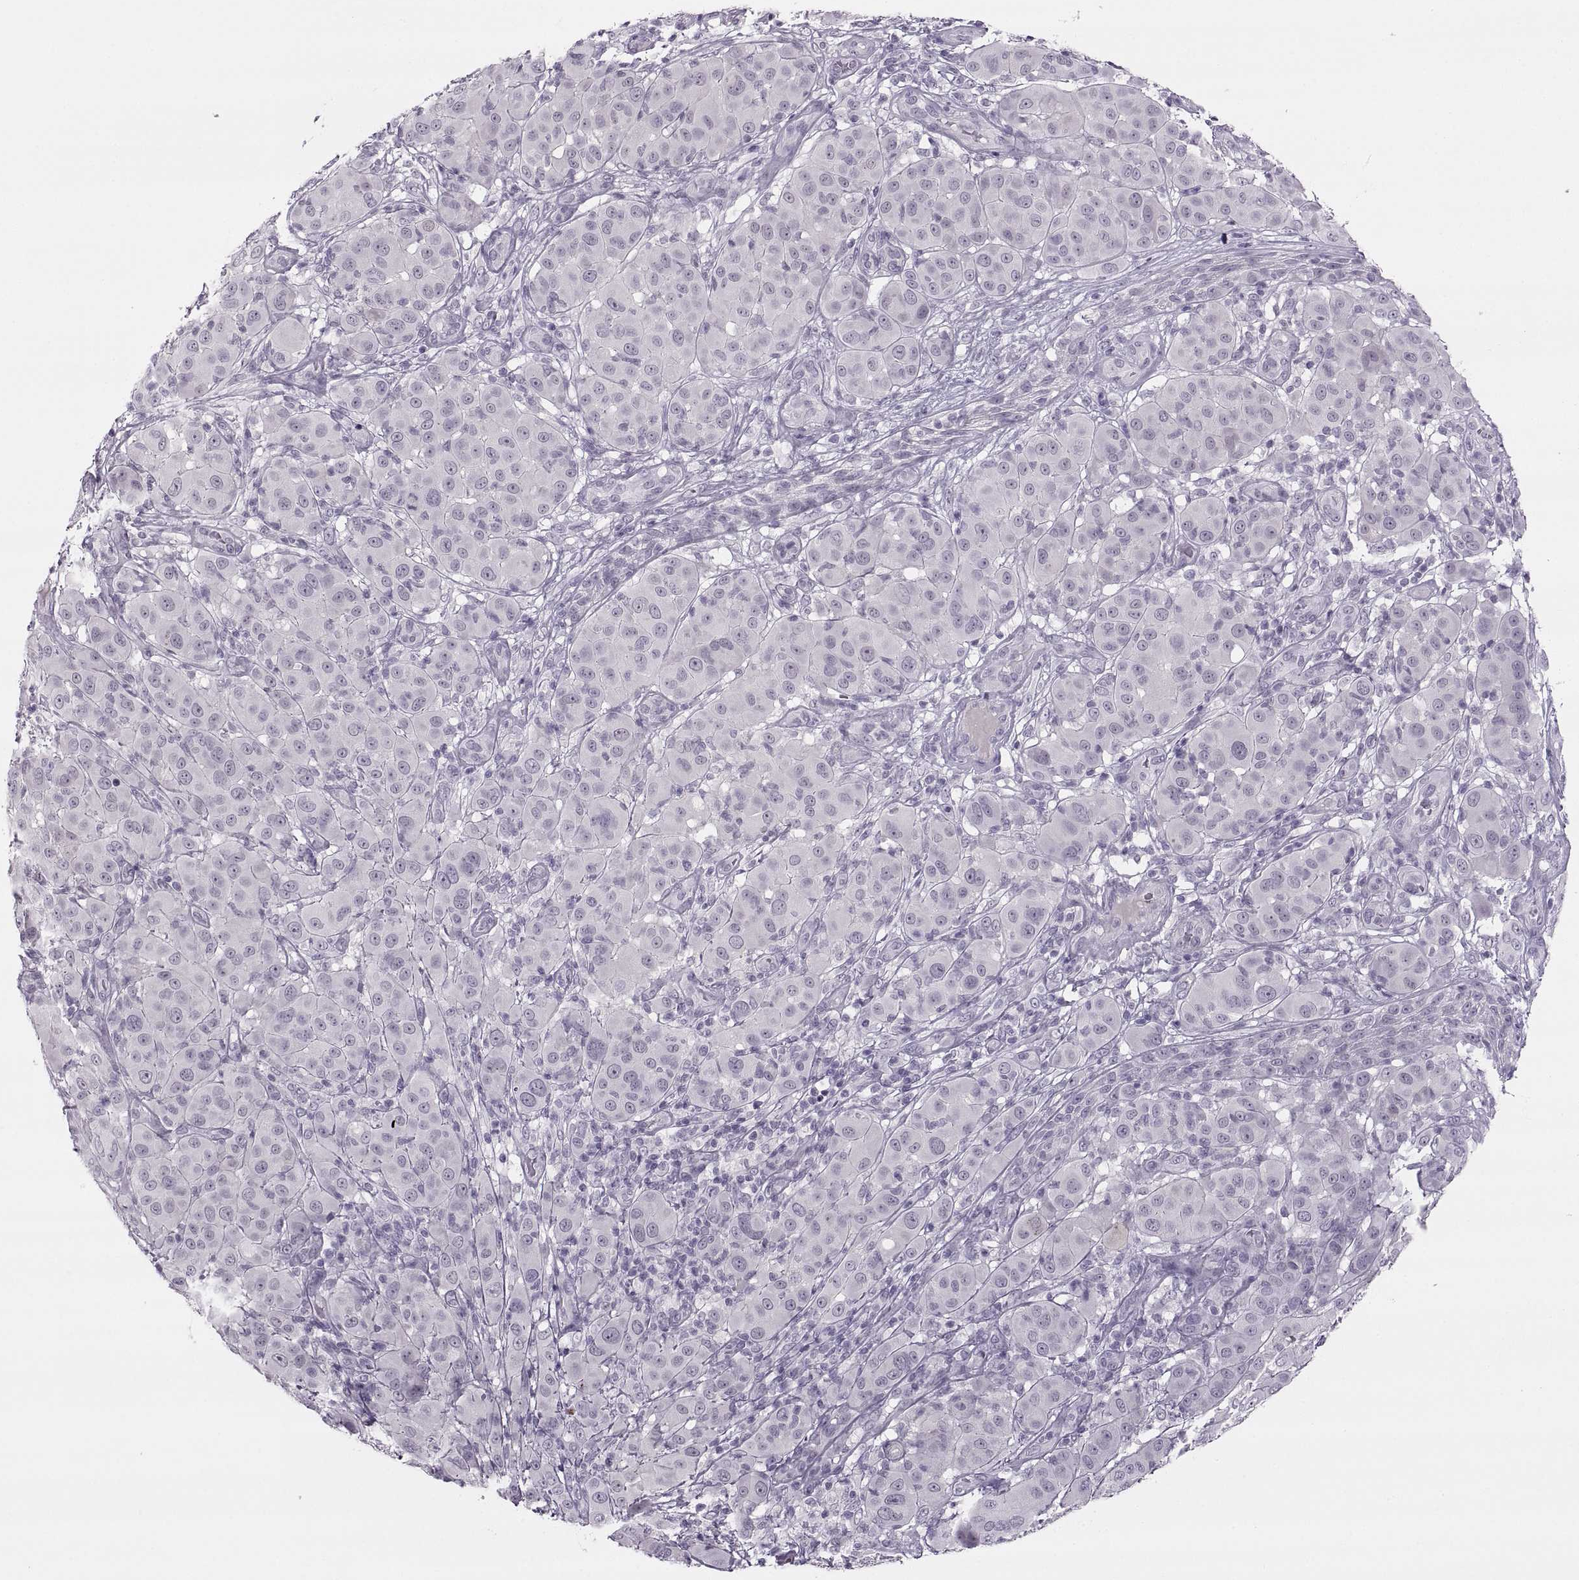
{"staining": {"intensity": "negative", "quantity": "none", "location": "none"}, "tissue": "melanoma", "cell_type": "Tumor cells", "image_type": "cancer", "snomed": [{"axis": "morphology", "description": "Malignant melanoma, NOS"}, {"axis": "topography", "description": "Skin"}], "caption": "Immunohistochemistry (IHC) of human malignant melanoma exhibits no expression in tumor cells.", "gene": "CHCT1", "patient": {"sex": "female", "age": 87}}